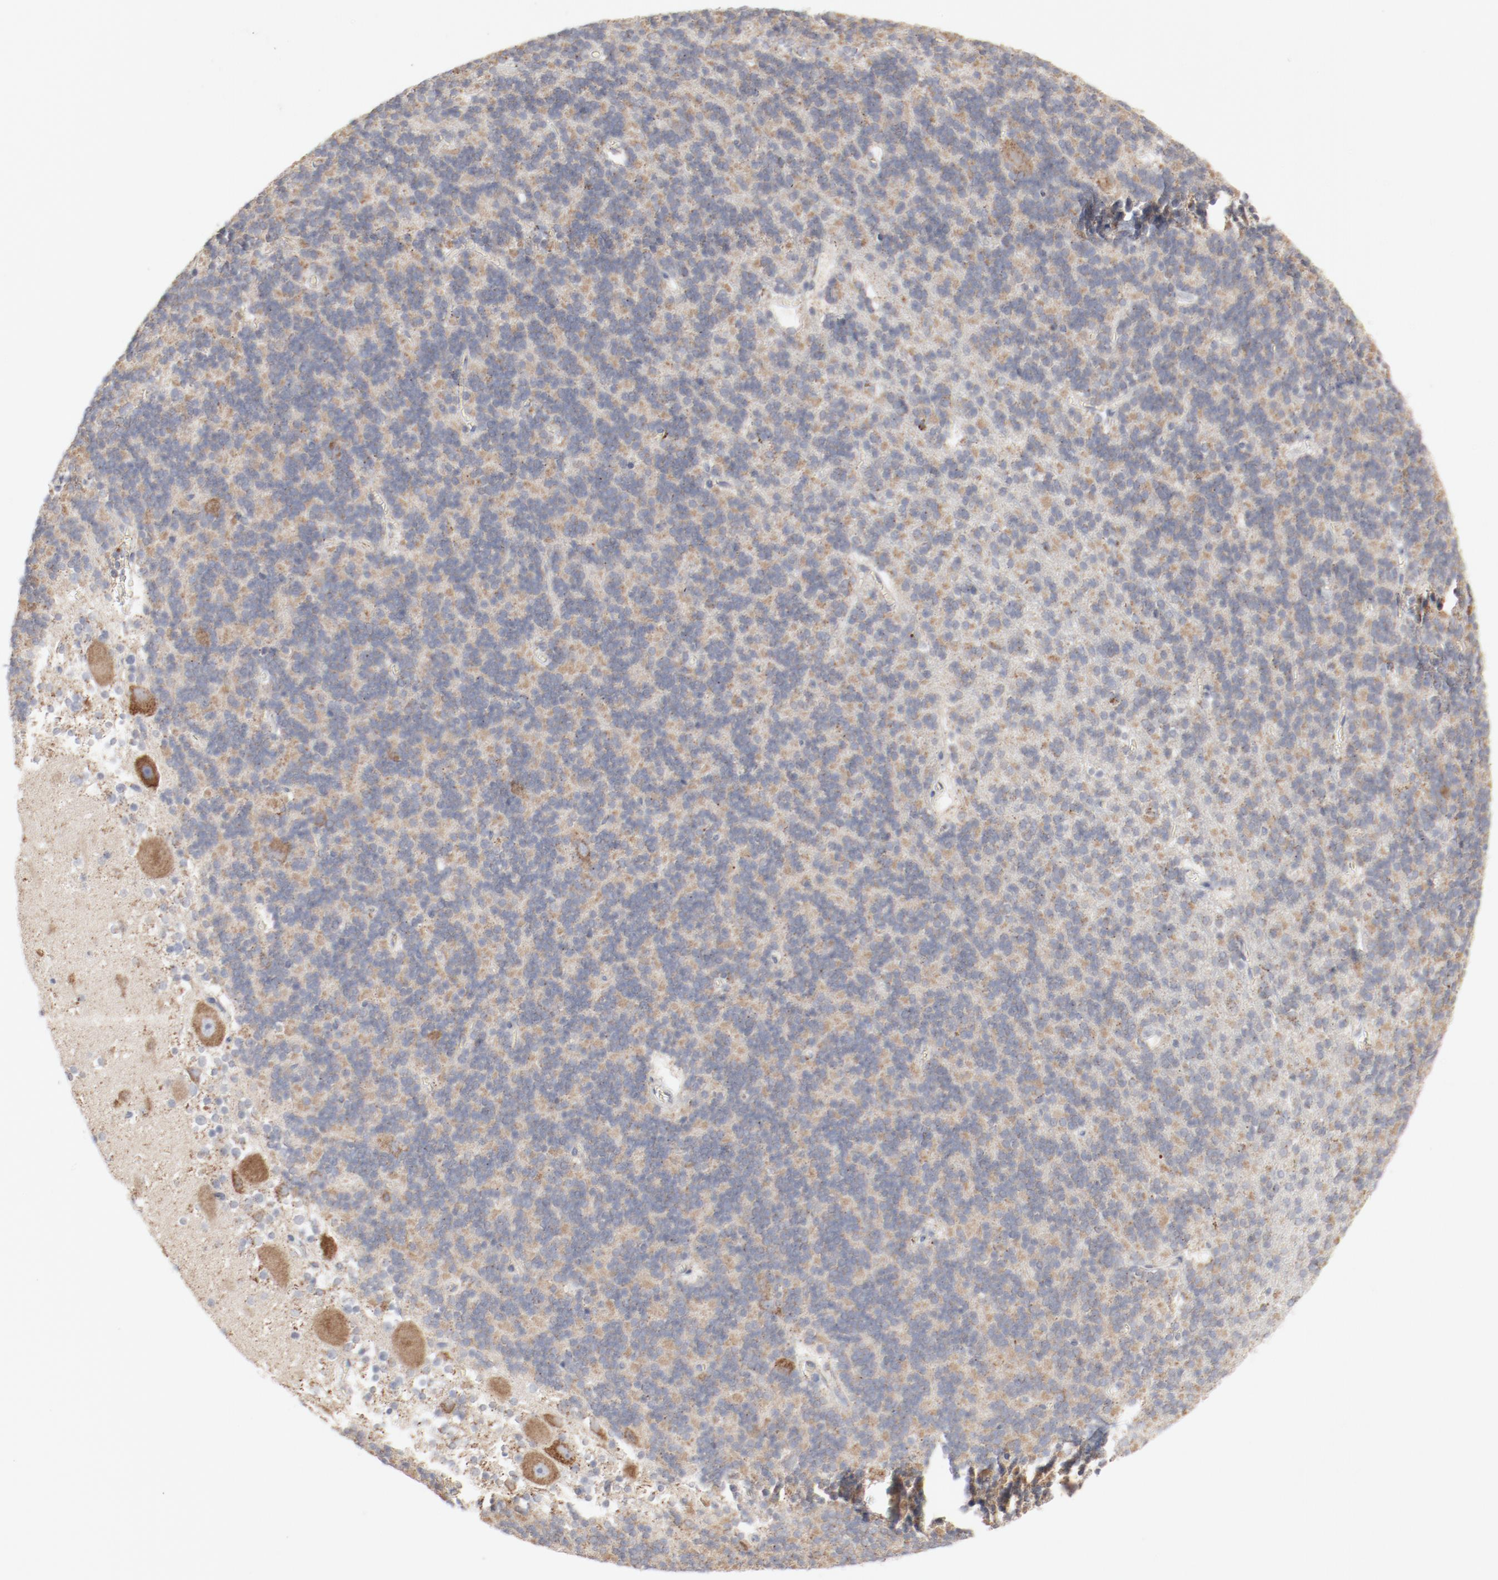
{"staining": {"intensity": "weak", "quantity": ">75%", "location": "cytoplasmic/membranous"}, "tissue": "cerebellum", "cell_type": "Cells in granular layer", "image_type": "normal", "snomed": [{"axis": "morphology", "description": "Normal tissue, NOS"}, {"axis": "topography", "description": "Cerebellum"}], "caption": "Immunohistochemistry staining of normal cerebellum, which reveals low levels of weak cytoplasmic/membranous expression in about >75% of cells in granular layer indicating weak cytoplasmic/membranous protein staining. The staining was performed using DAB (3,3'-diaminobenzidine) (brown) for protein detection and nuclei were counterstained in hematoxylin (blue).", "gene": "SETD3", "patient": {"sex": "female", "age": 19}}